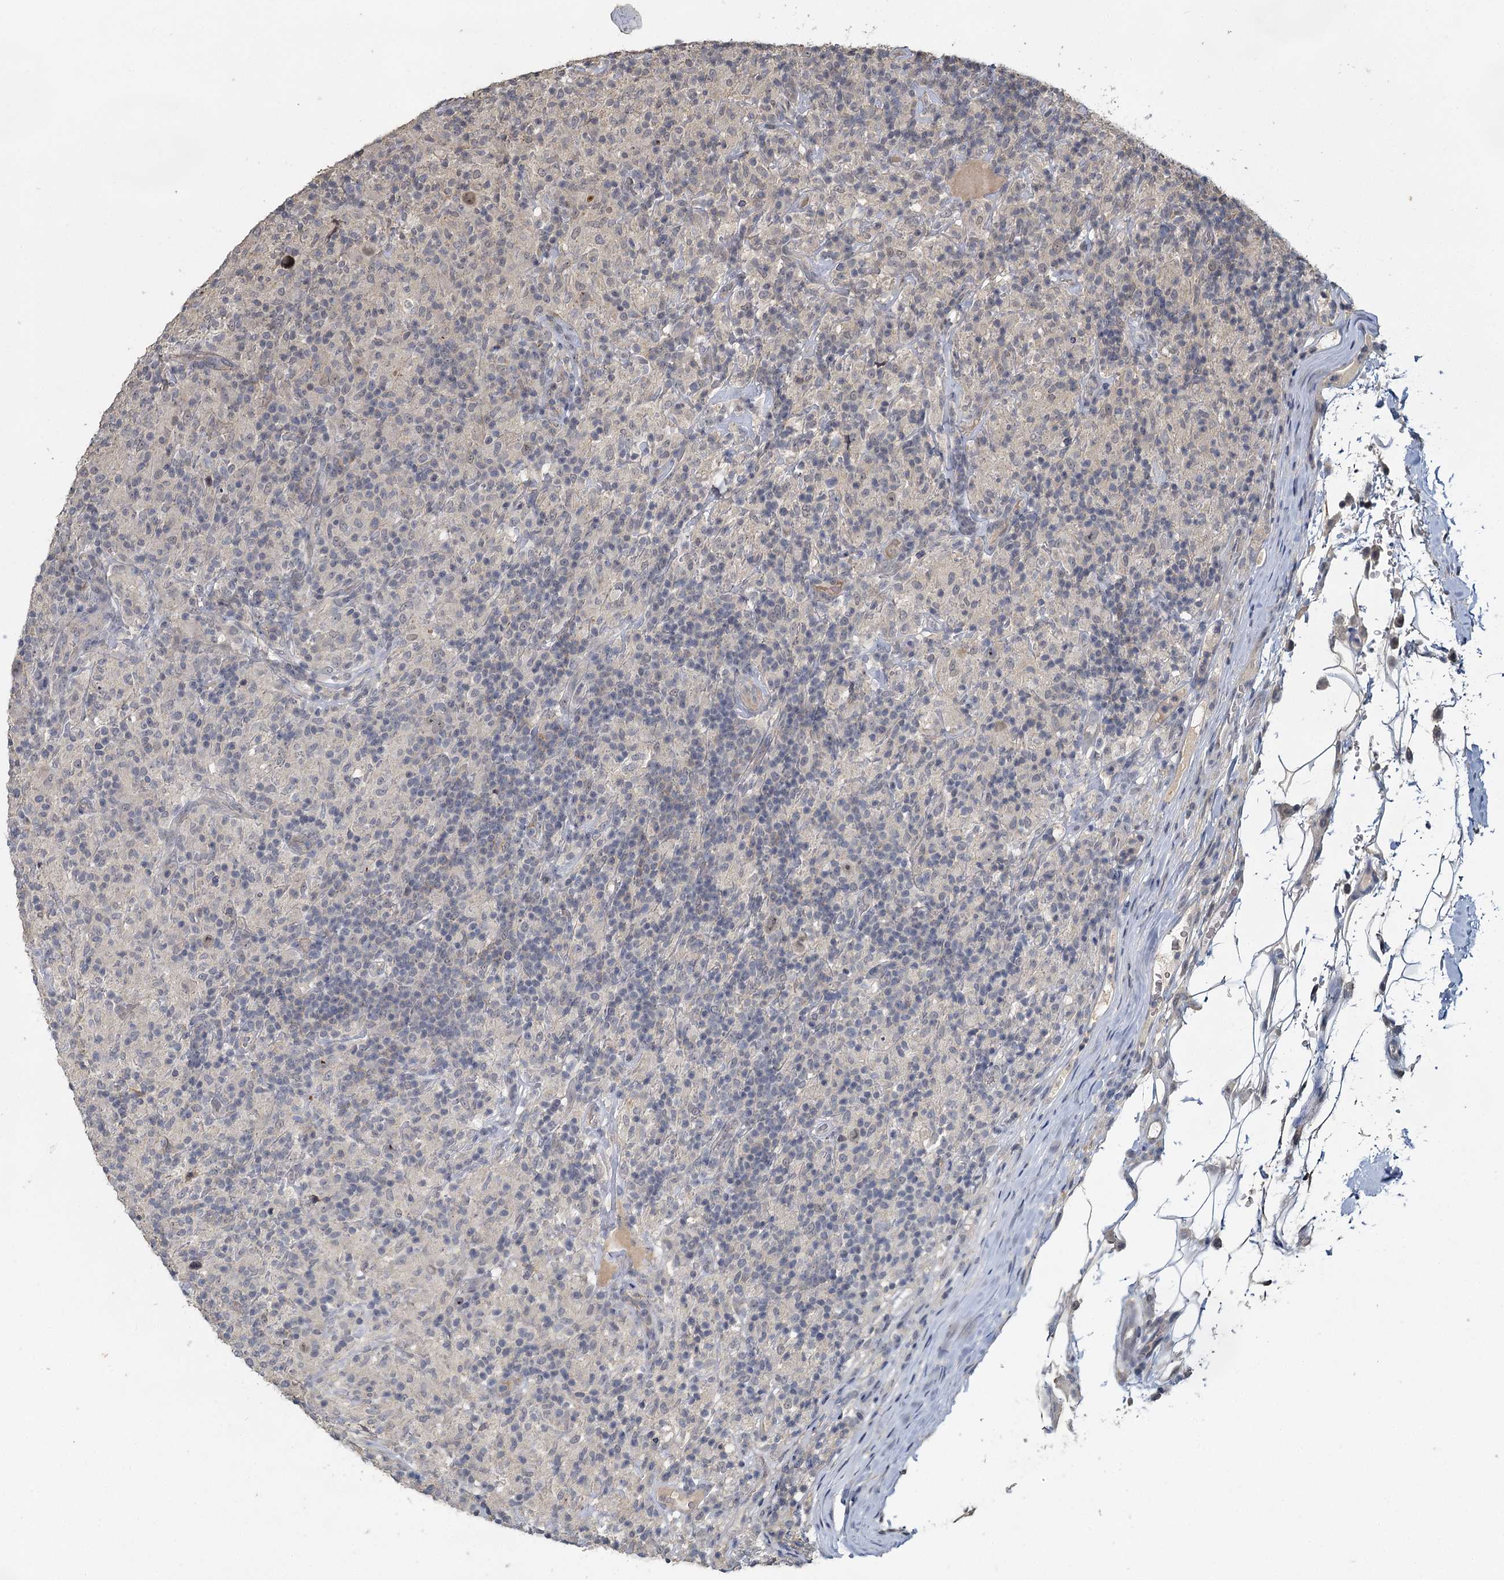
{"staining": {"intensity": "negative", "quantity": "none", "location": "none"}, "tissue": "lymphoma", "cell_type": "Tumor cells", "image_type": "cancer", "snomed": [{"axis": "morphology", "description": "Hodgkin's disease, NOS"}, {"axis": "topography", "description": "Lymph node"}], "caption": "Histopathology image shows no significant protein positivity in tumor cells of Hodgkin's disease.", "gene": "MUCL1", "patient": {"sex": "male", "age": 70}}